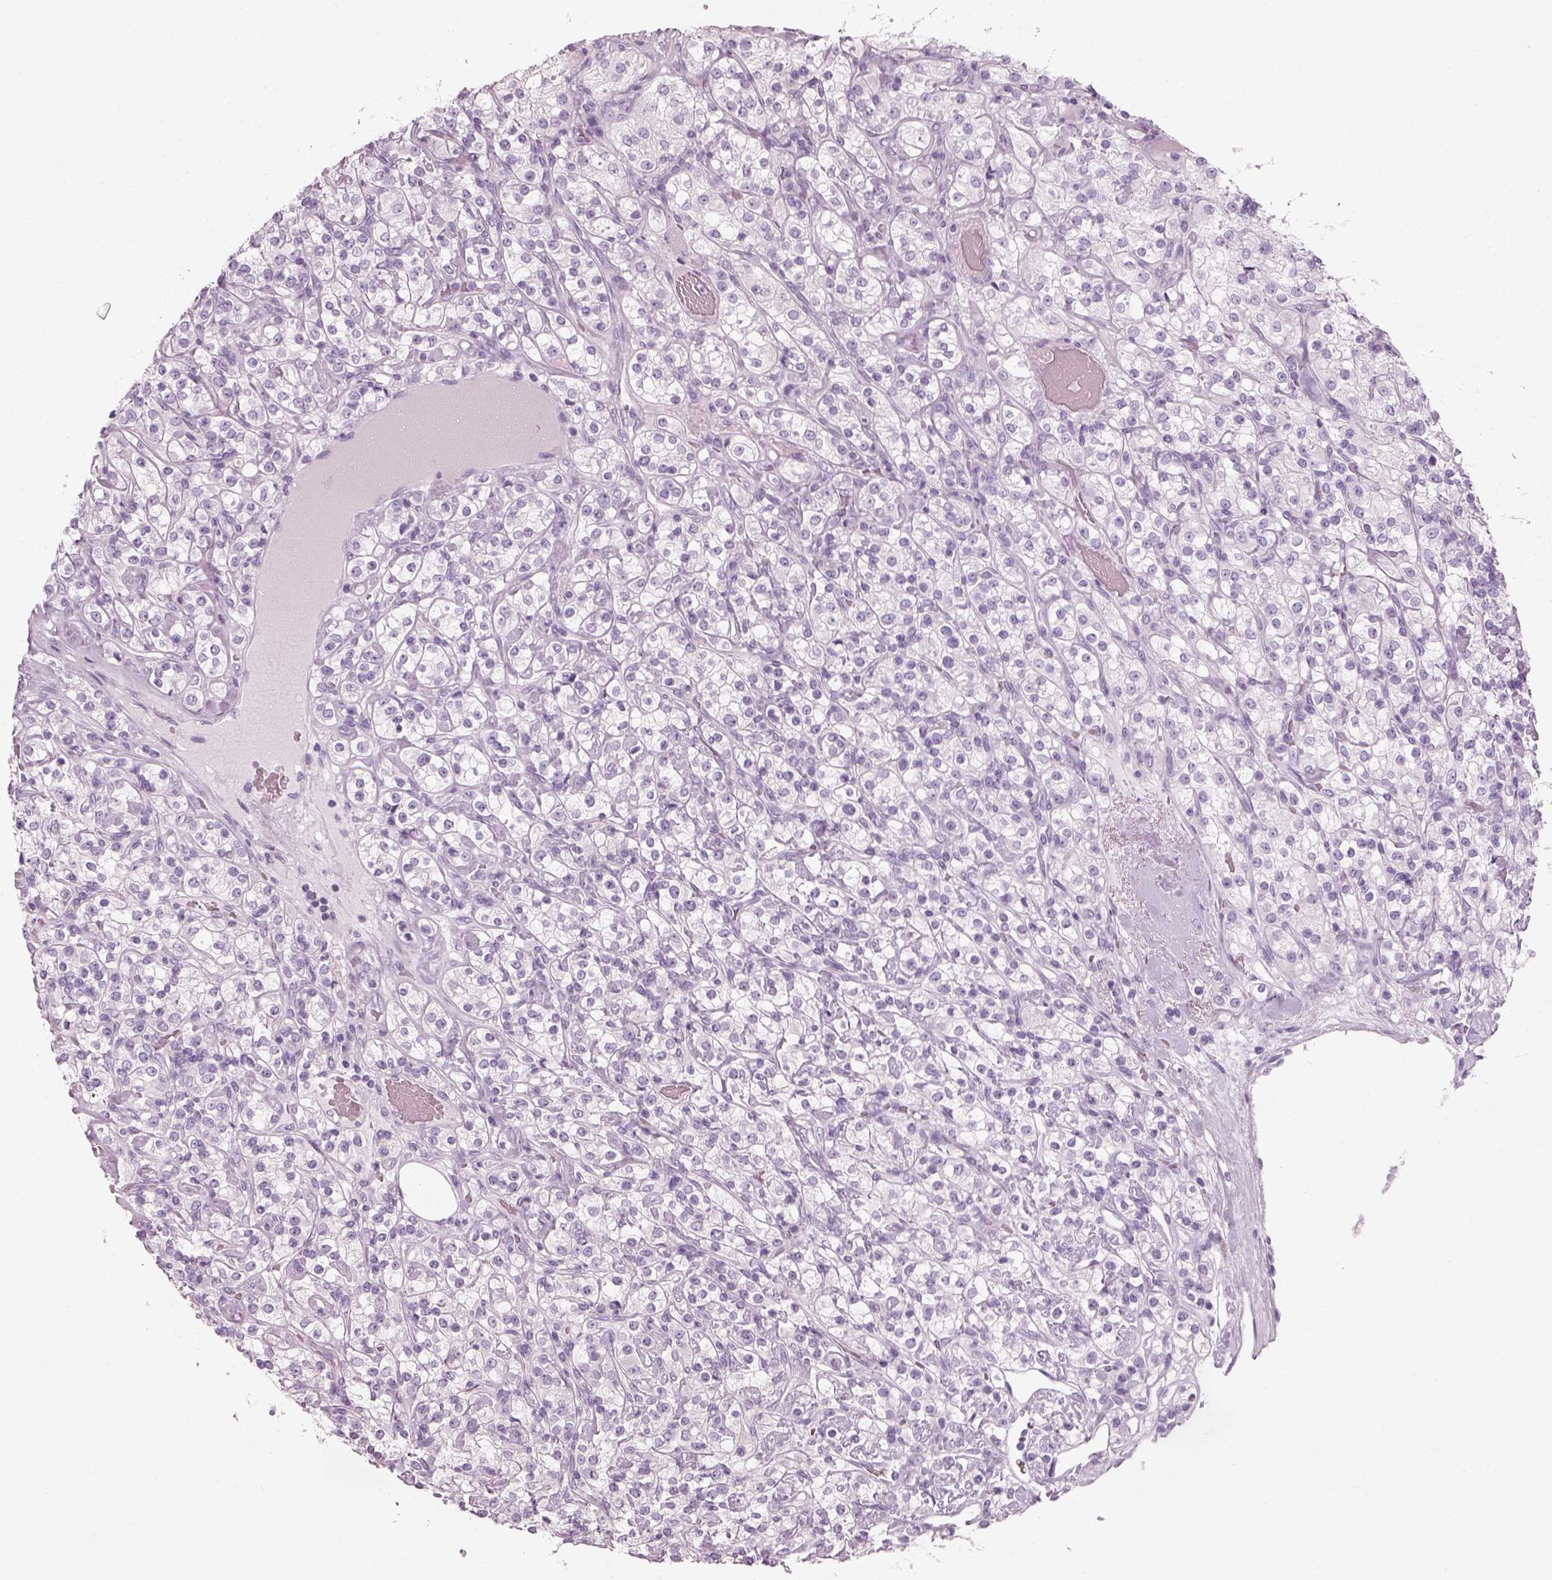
{"staining": {"intensity": "negative", "quantity": "none", "location": "none"}, "tissue": "renal cancer", "cell_type": "Tumor cells", "image_type": "cancer", "snomed": [{"axis": "morphology", "description": "Adenocarcinoma, NOS"}, {"axis": "topography", "description": "Kidney"}], "caption": "High power microscopy image of an IHC image of renal cancer, revealing no significant staining in tumor cells.", "gene": "CRYAA", "patient": {"sex": "male", "age": 77}}